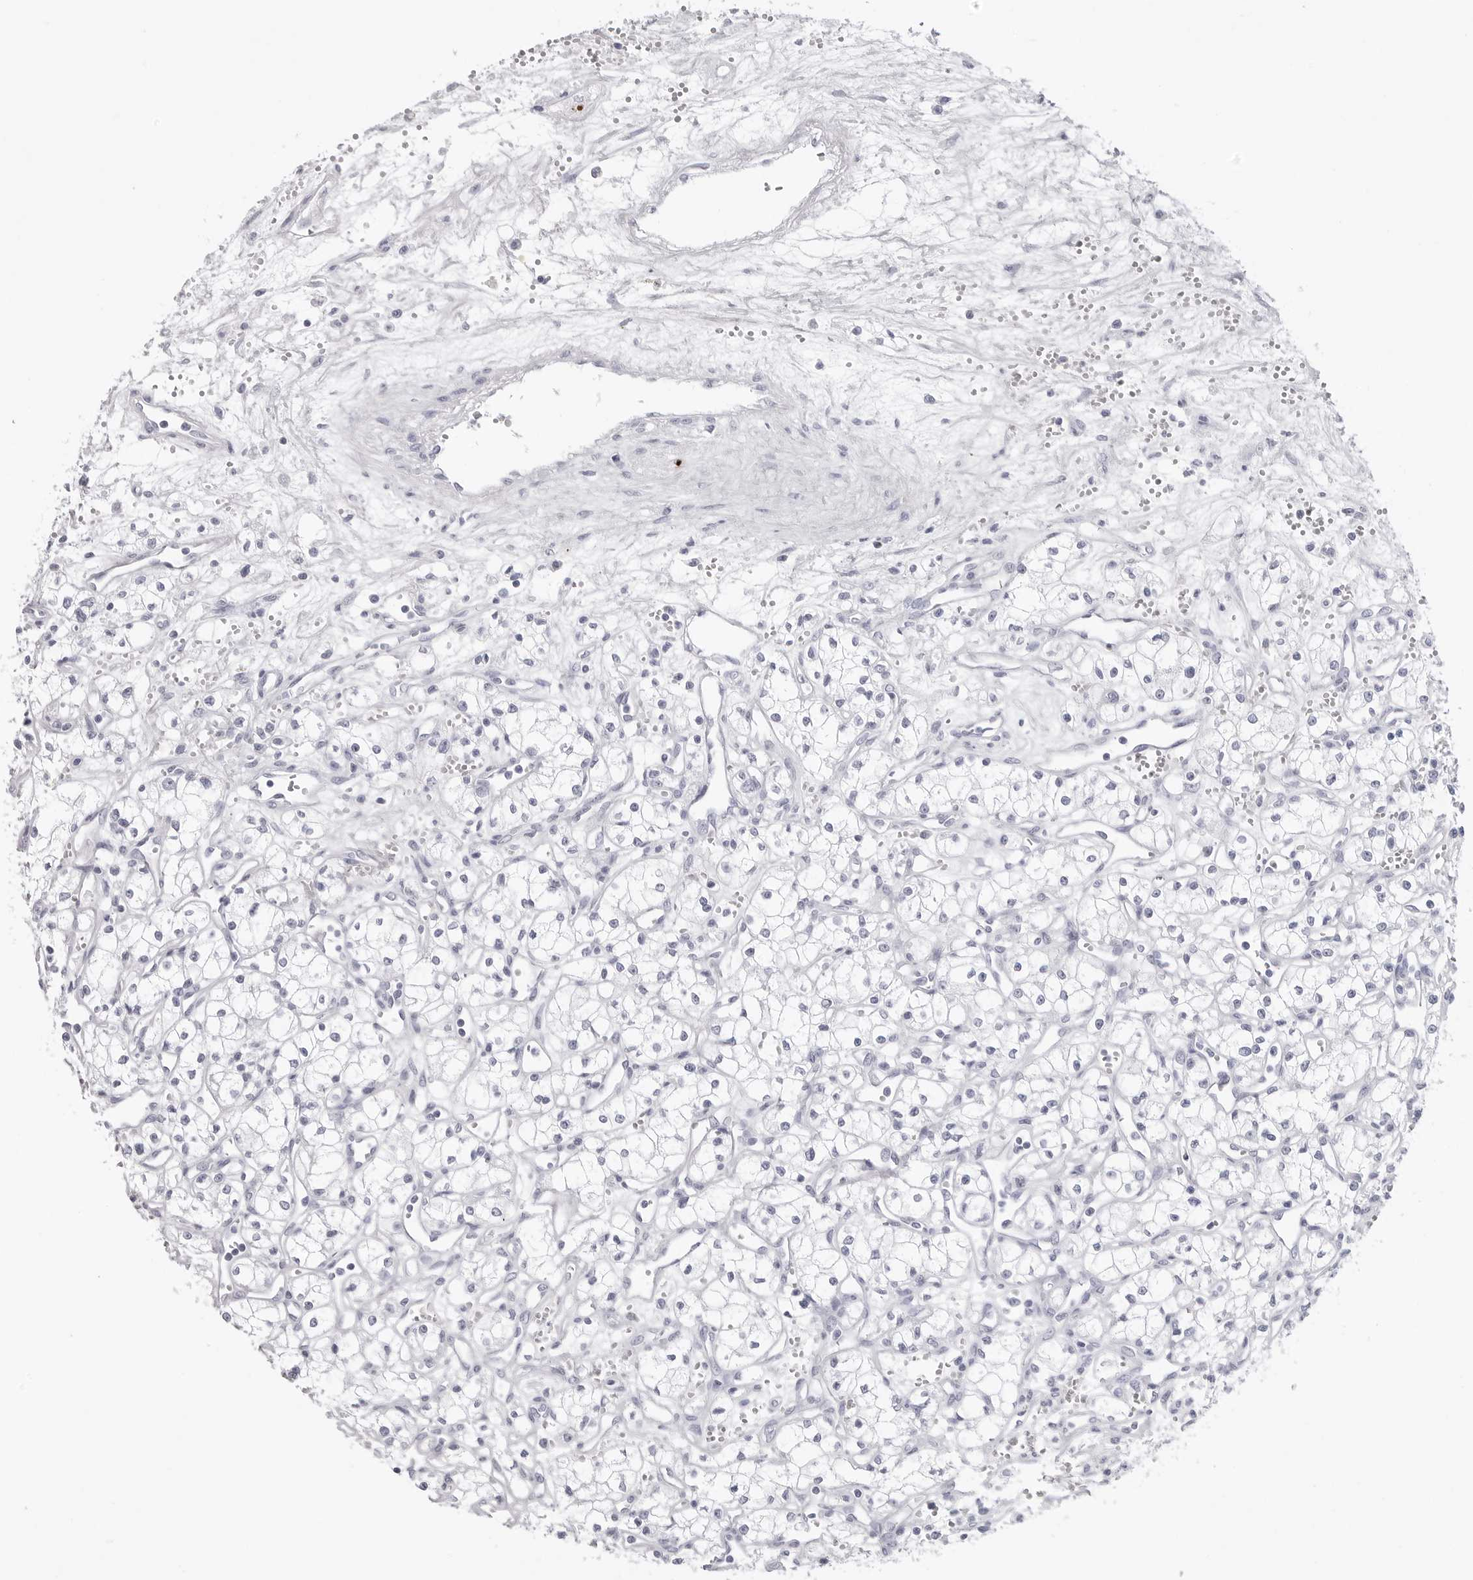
{"staining": {"intensity": "negative", "quantity": "none", "location": "none"}, "tissue": "renal cancer", "cell_type": "Tumor cells", "image_type": "cancer", "snomed": [{"axis": "morphology", "description": "Adenocarcinoma, NOS"}, {"axis": "topography", "description": "Kidney"}], "caption": "Immunohistochemistry of human renal adenocarcinoma exhibits no staining in tumor cells. (DAB (3,3'-diaminobenzidine) immunohistochemistry (IHC) visualized using brightfield microscopy, high magnification).", "gene": "CST2", "patient": {"sex": "male", "age": 59}}